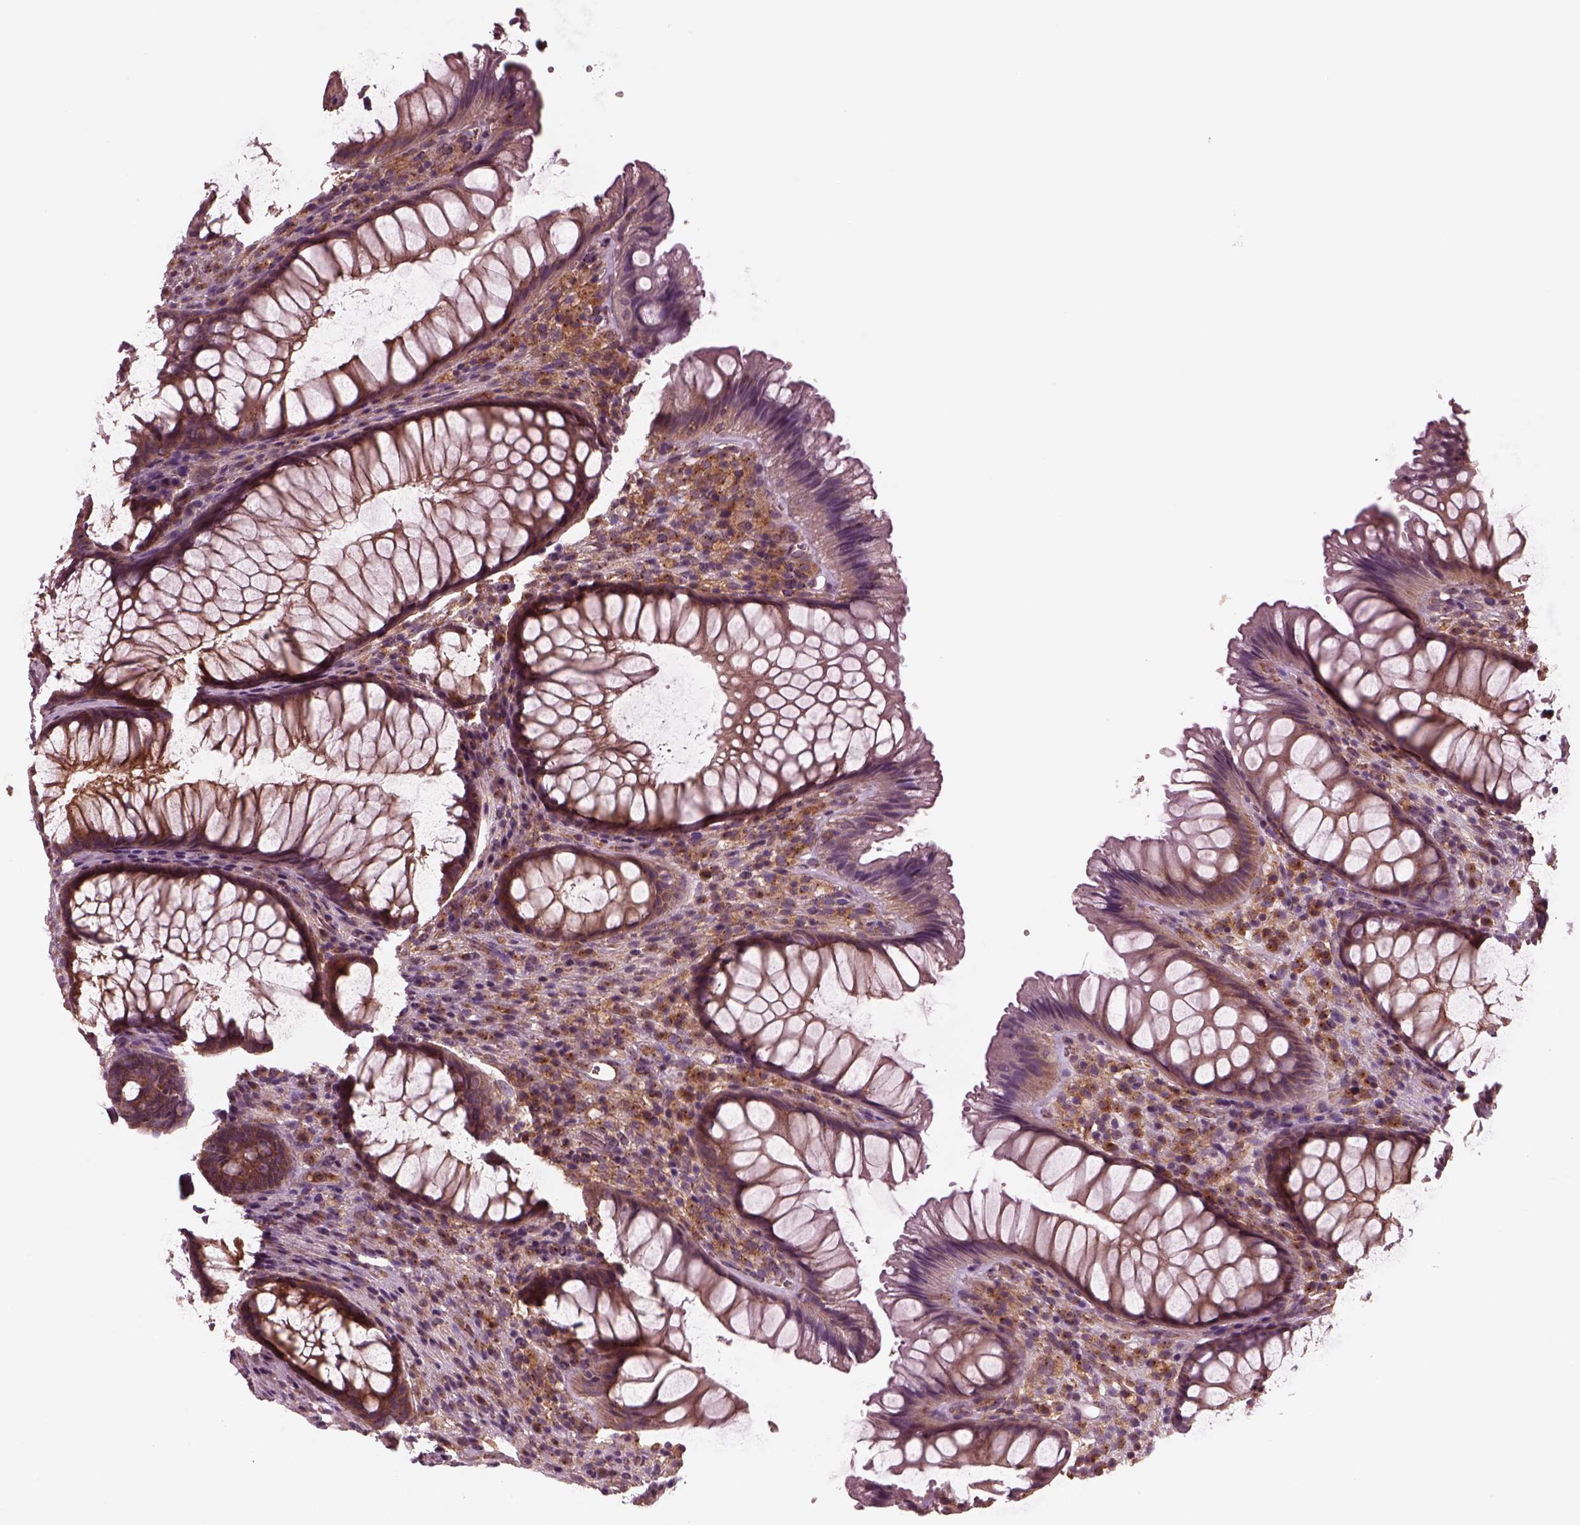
{"staining": {"intensity": "weak", "quantity": ">75%", "location": "cytoplasmic/membranous"}, "tissue": "rectum", "cell_type": "Glandular cells", "image_type": "normal", "snomed": [{"axis": "morphology", "description": "Normal tissue, NOS"}, {"axis": "topography", "description": "Smooth muscle"}, {"axis": "topography", "description": "Rectum"}], "caption": "IHC micrograph of benign human rectum stained for a protein (brown), which exhibits low levels of weak cytoplasmic/membranous staining in approximately >75% of glandular cells.", "gene": "TUBG1", "patient": {"sex": "male", "age": 53}}